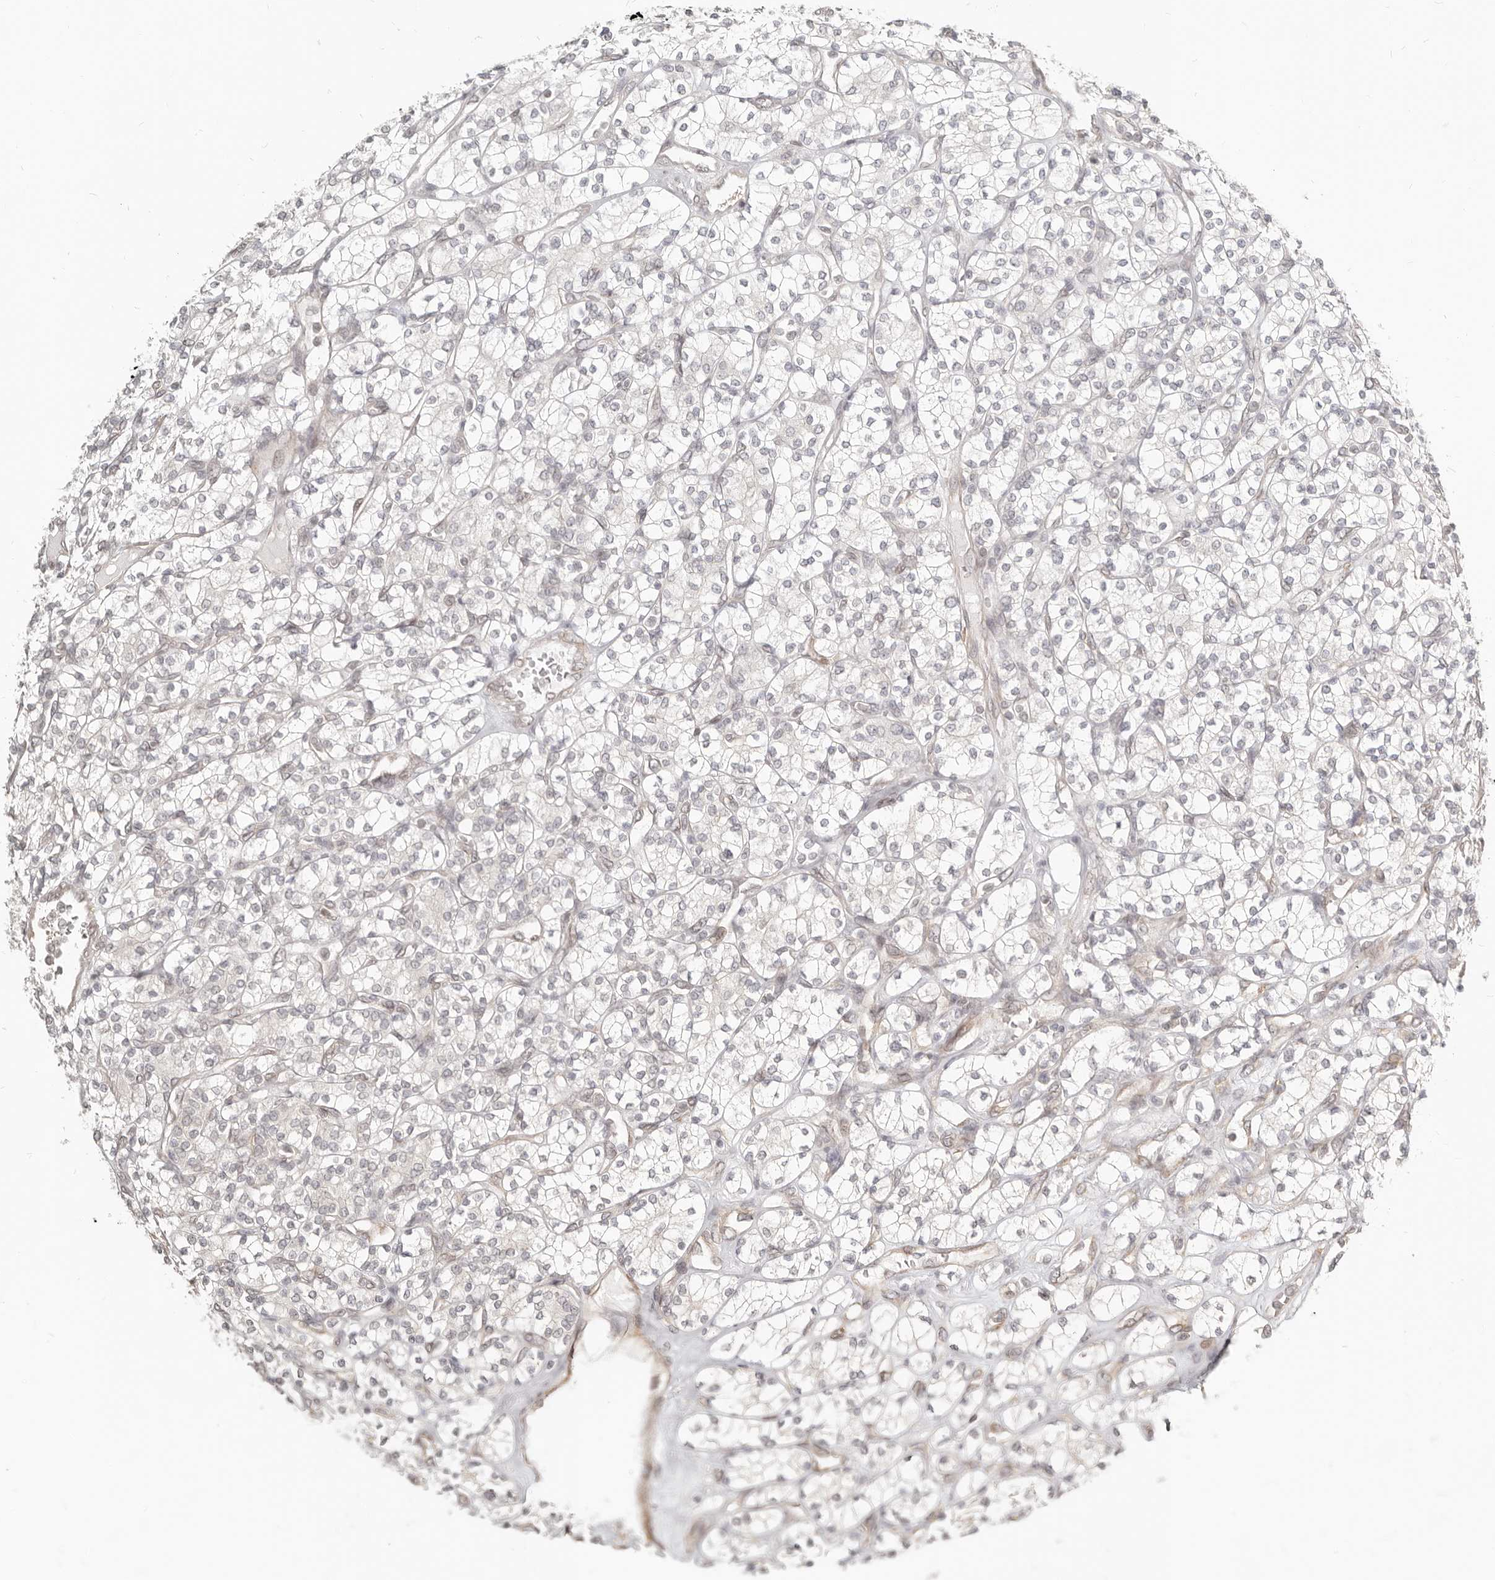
{"staining": {"intensity": "negative", "quantity": "none", "location": "none"}, "tissue": "renal cancer", "cell_type": "Tumor cells", "image_type": "cancer", "snomed": [{"axis": "morphology", "description": "Adenocarcinoma, NOS"}, {"axis": "topography", "description": "Kidney"}], "caption": "Immunohistochemistry (IHC) image of neoplastic tissue: human renal cancer (adenocarcinoma) stained with DAB exhibits no significant protein expression in tumor cells.", "gene": "NUP153", "patient": {"sex": "male", "age": 77}}